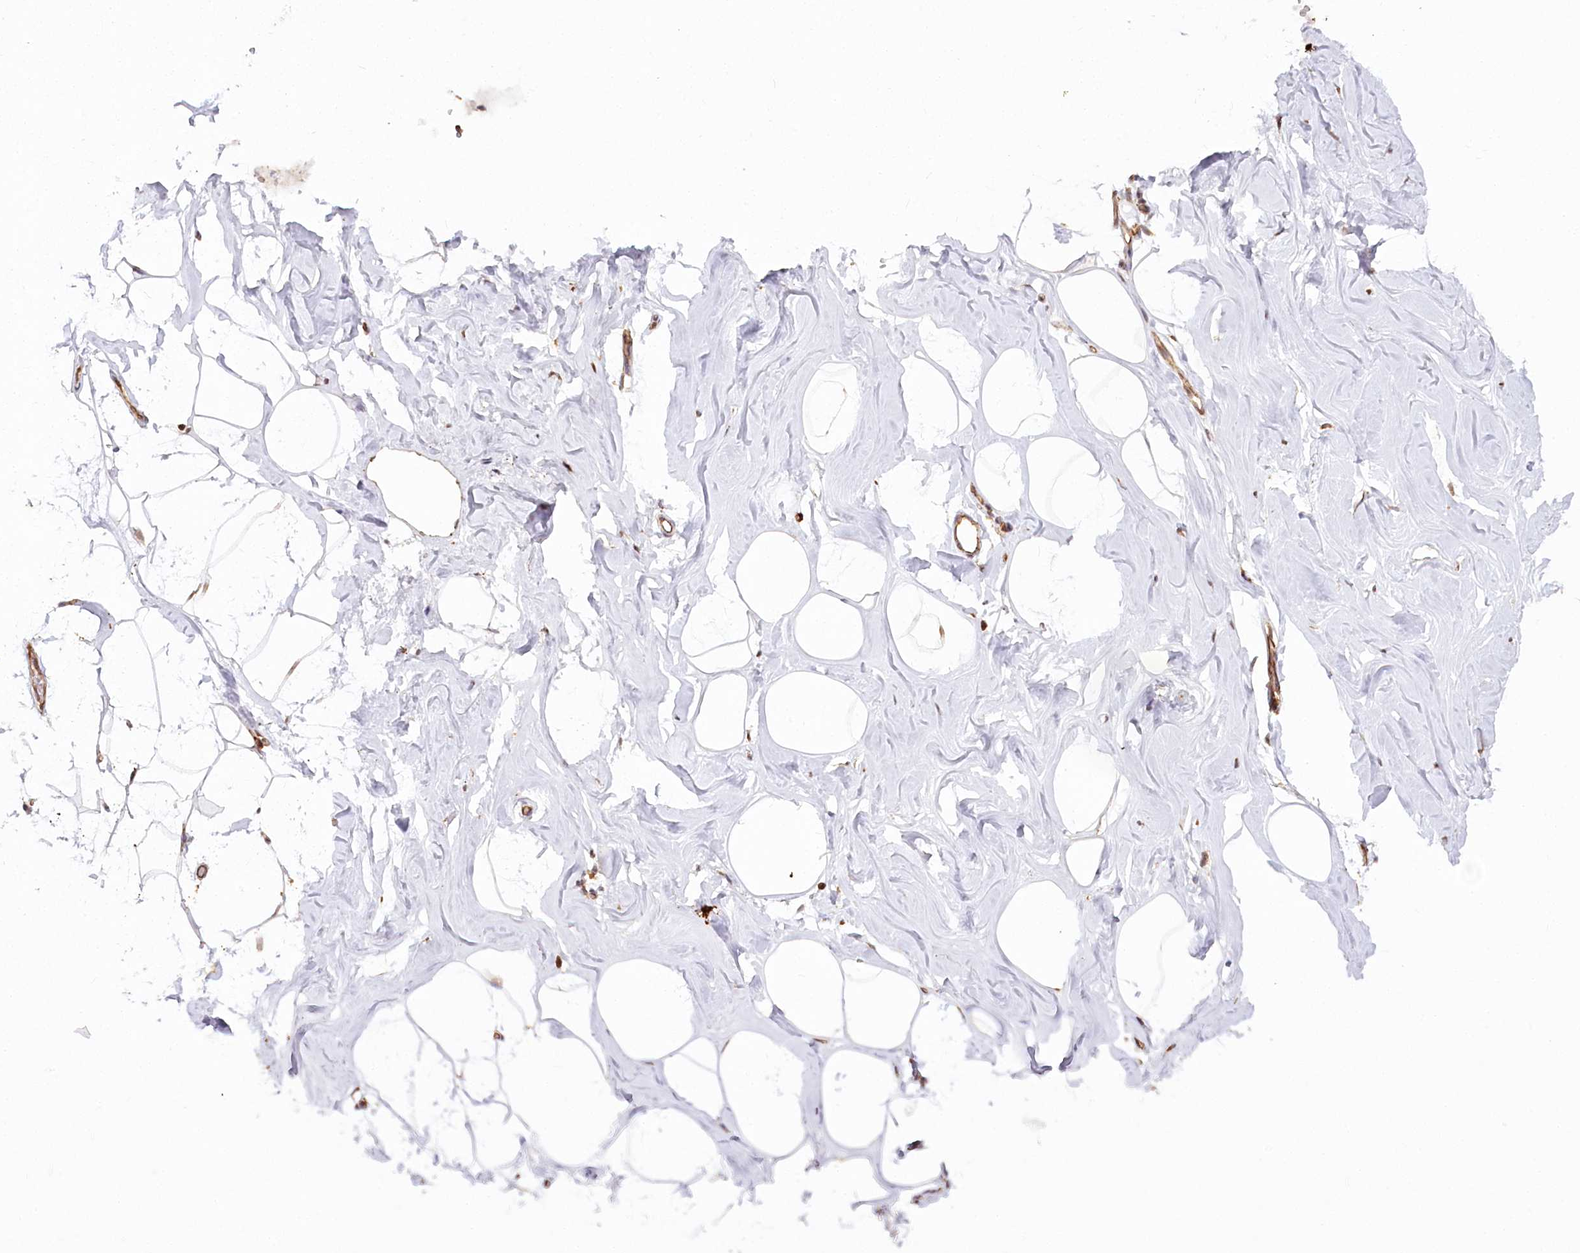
{"staining": {"intensity": "moderate", "quantity": ">75%", "location": "cytoplasmic/membranous"}, "tissue": "adipose tissue", "cell_type": "Adipocytes", "image_type": "normal", "snomed": [{"axis": "morphology", "description": "Normal tissue, NOS"}, {"axis": "morphology", "description": "Fibrosis, NOS"}, {"axis": "topography", "description": "Breast"}, {"axis": "topography", "description": "Adipose tissue"}], "caption": "Brown immunohistochemical staining in benign adipose tissue exhibits moderate cytoplasmic/membranous positivity in approximately >75% of adipocytes. (Stains: DAB in brown, nuclei in blue, Microscopy: brightfield microscopy at high magnification).", "gene": "FAM13A", "patient": {"sex": "female", "age": 39}}